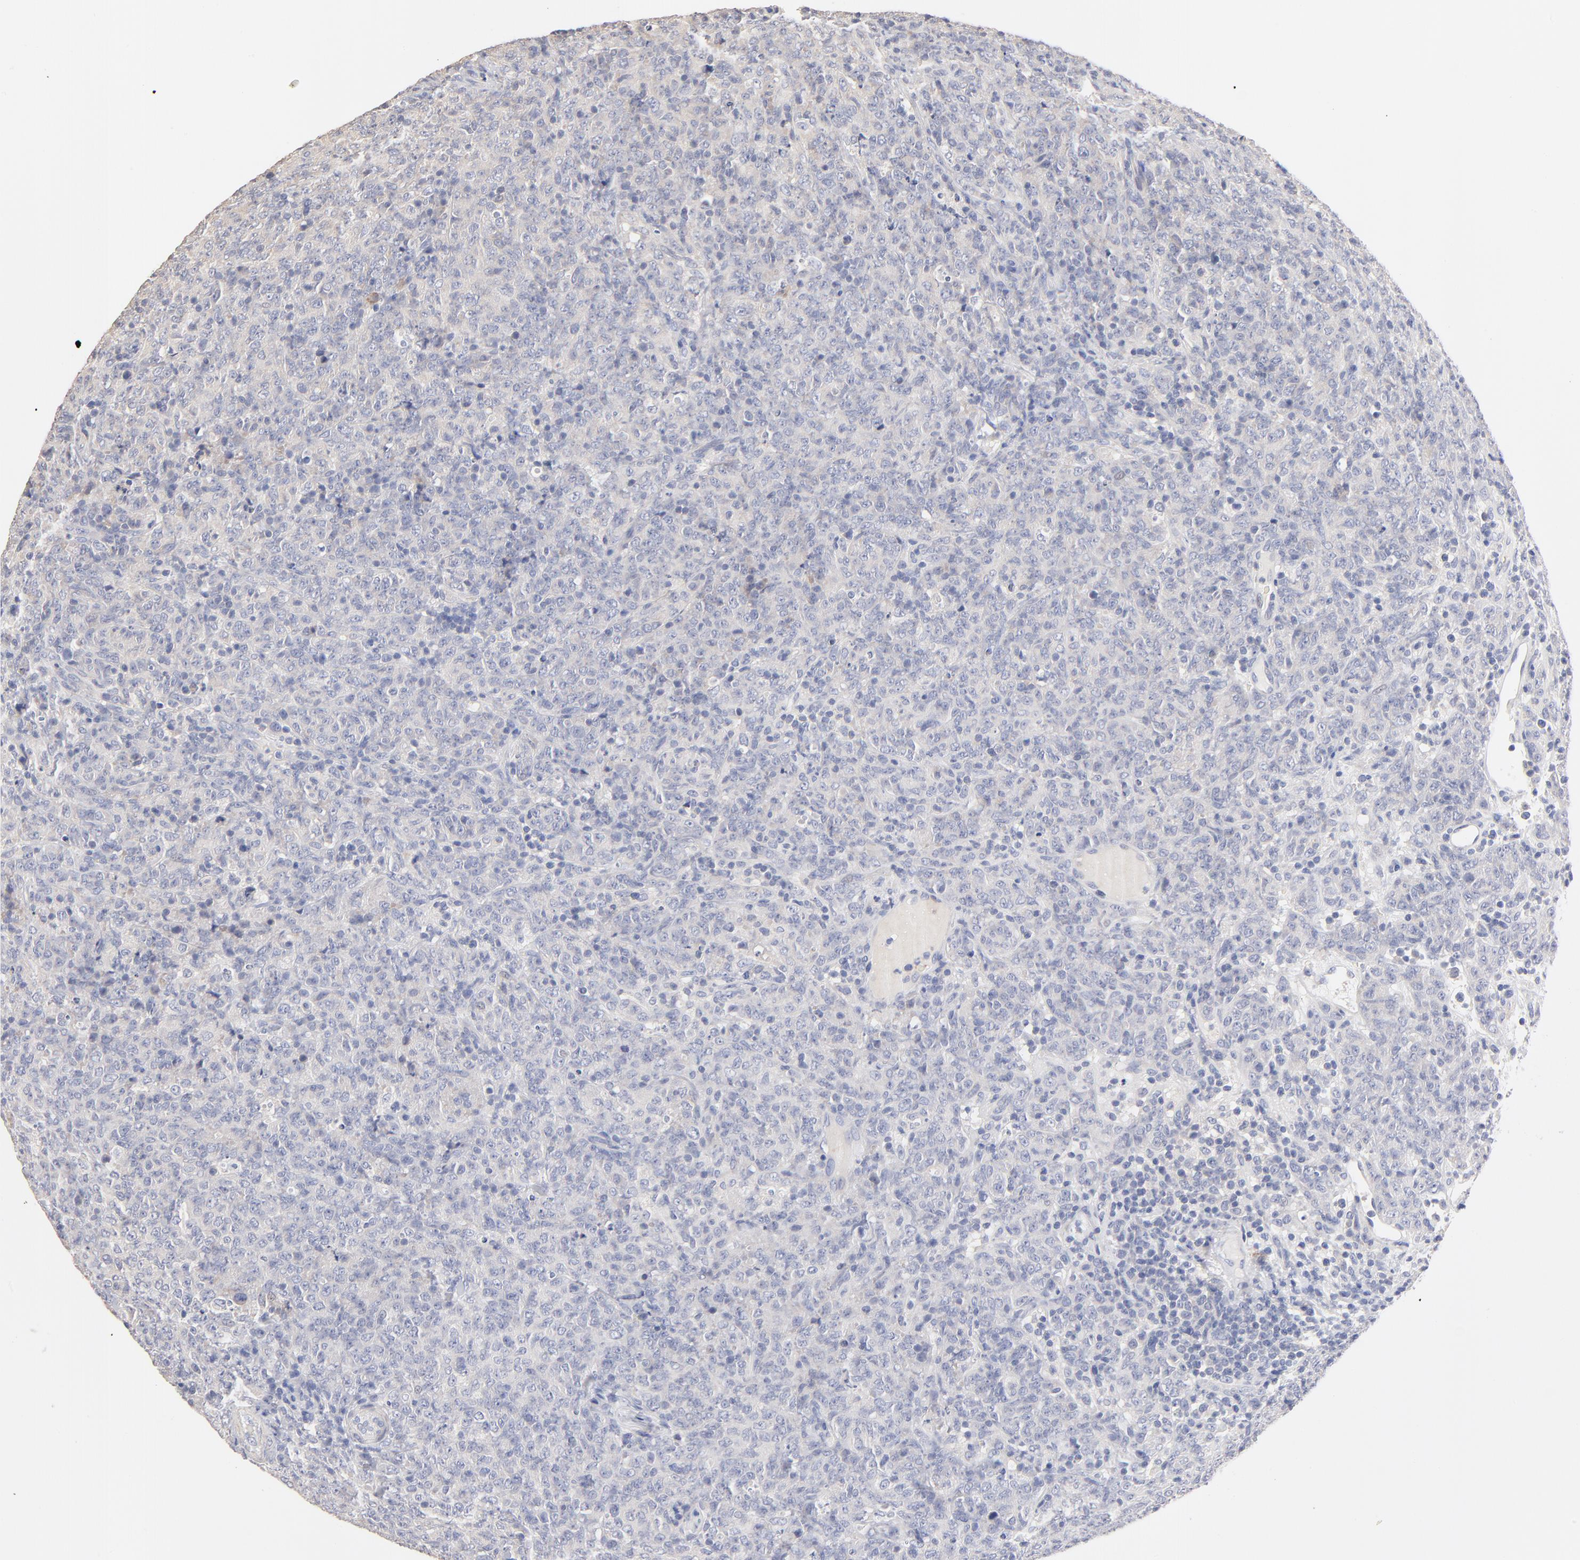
{"staining": {"intensity": "negative", "quantity": "none", "location": "none"}, "tissue": "lymphoma", "cell_type": "Tumor cells", "image_type": "cancer", "snomed": [{"axis": "morphology", "description": "Malignant lymphoma, non-Hodgkin's type, High grade"}, {"axis": "topography", "description": "Spleen"}, {"axis": "topography", "description": "Lymph node"}], "caption": "Immunohistochemical staining of human high-grade malignant lymphoma, non-Hodgkin's type reveals no significant positivity in tumor cells. (DAB (3,3'-diaminobenzidine) immunohistochemistry, high magnification).", "gene": "ITGA8", "patient": {"sex": "female", "age": 70}}